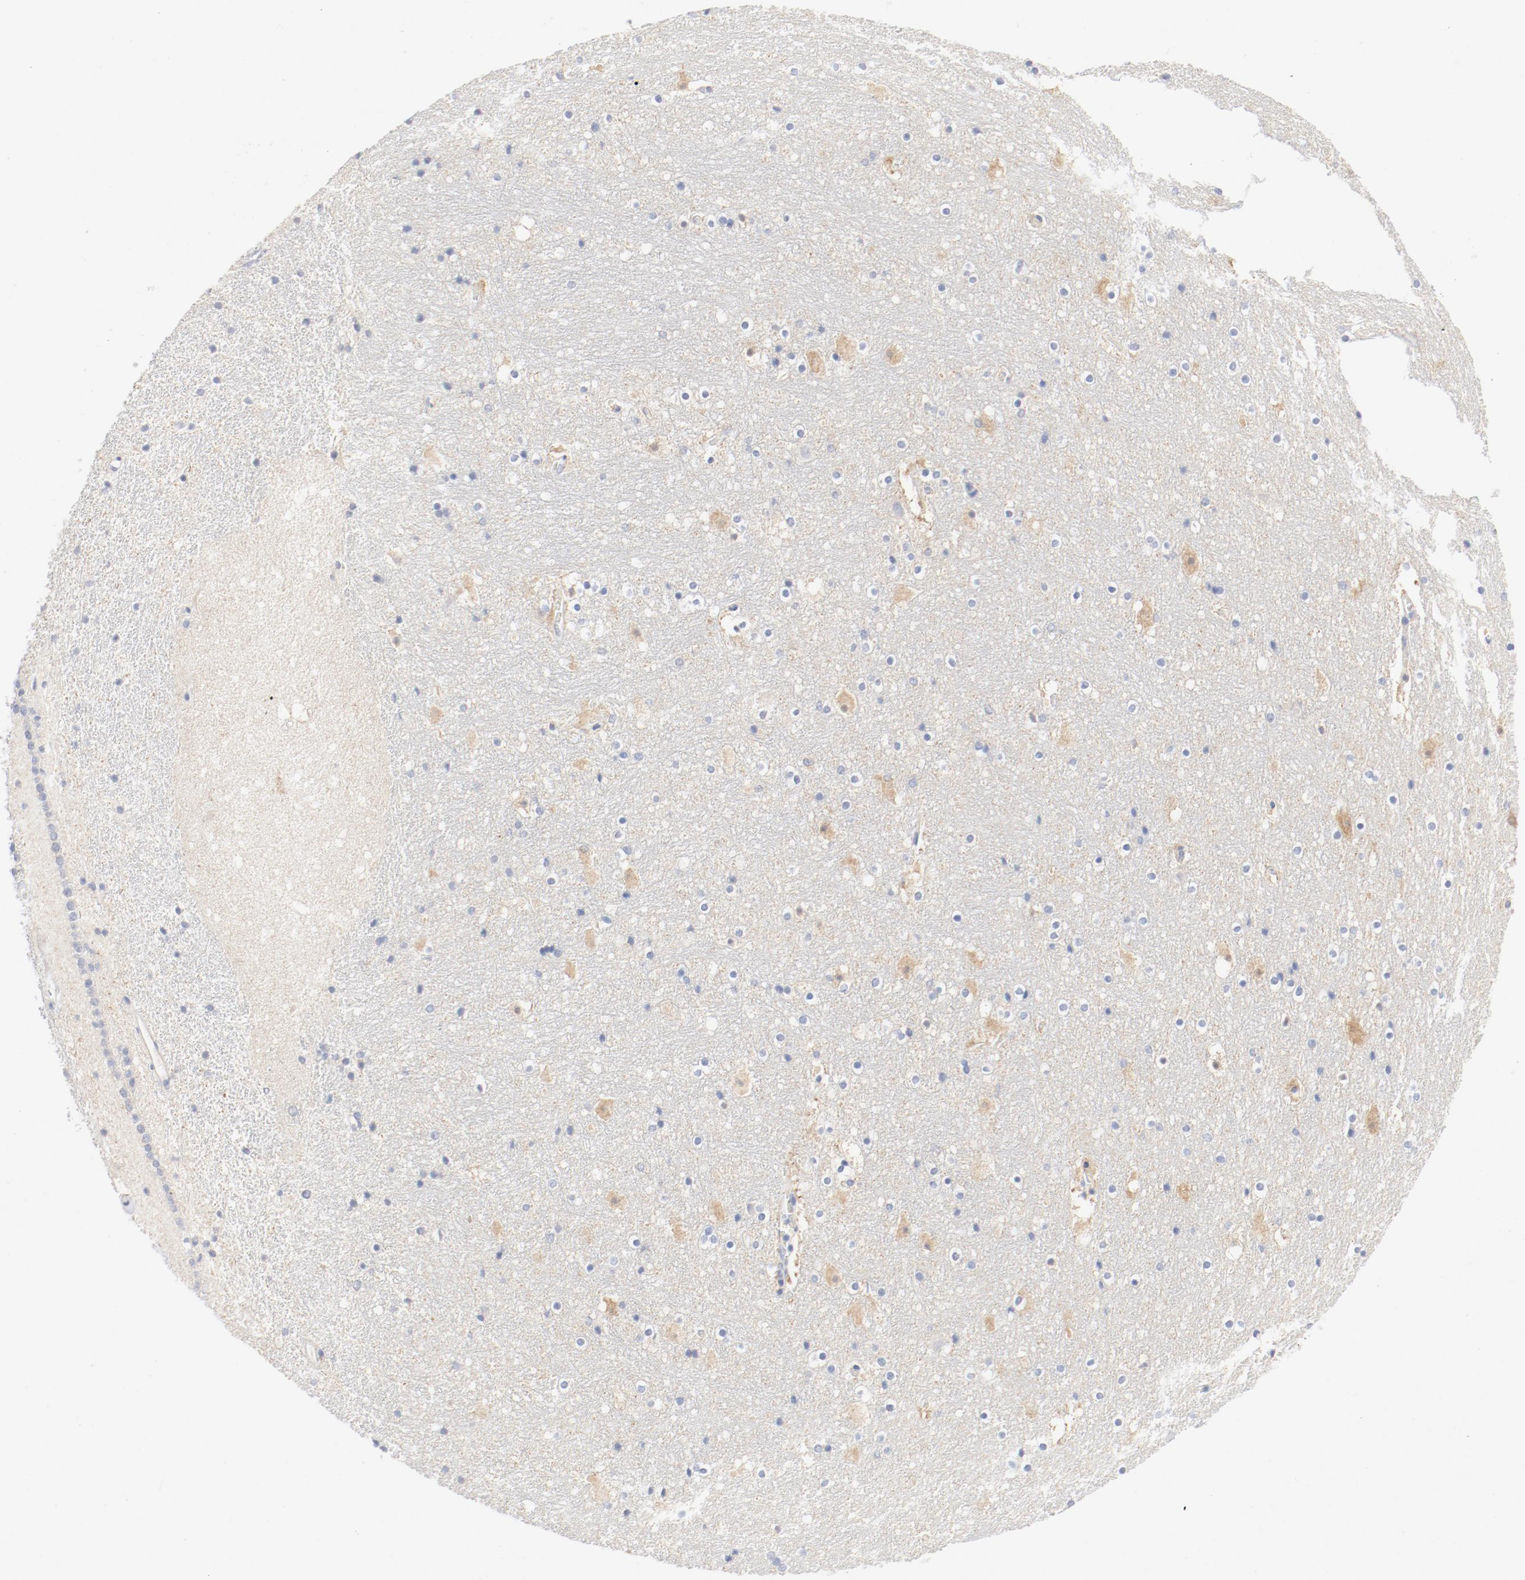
{"staining": {"intensity": "negative", "quantity": "none", "location": "none"}, "tissue": "hippocampus", "cell_type": "Glial cells", "image_type": "normal", "snomed": [{"axis": "morphology", "description": "Normal tissue, NOS"}, {"axis": "topography", "description": "Hippocampus"}], "caption": "Immunohistochemistry (IHC) micrograph of normal hippocampus: hippocampus stained with DAB exhibits no significant protein staining in glial cells.", "gene": "PGM1", "patient": {"sex": "male", "age": 45}}